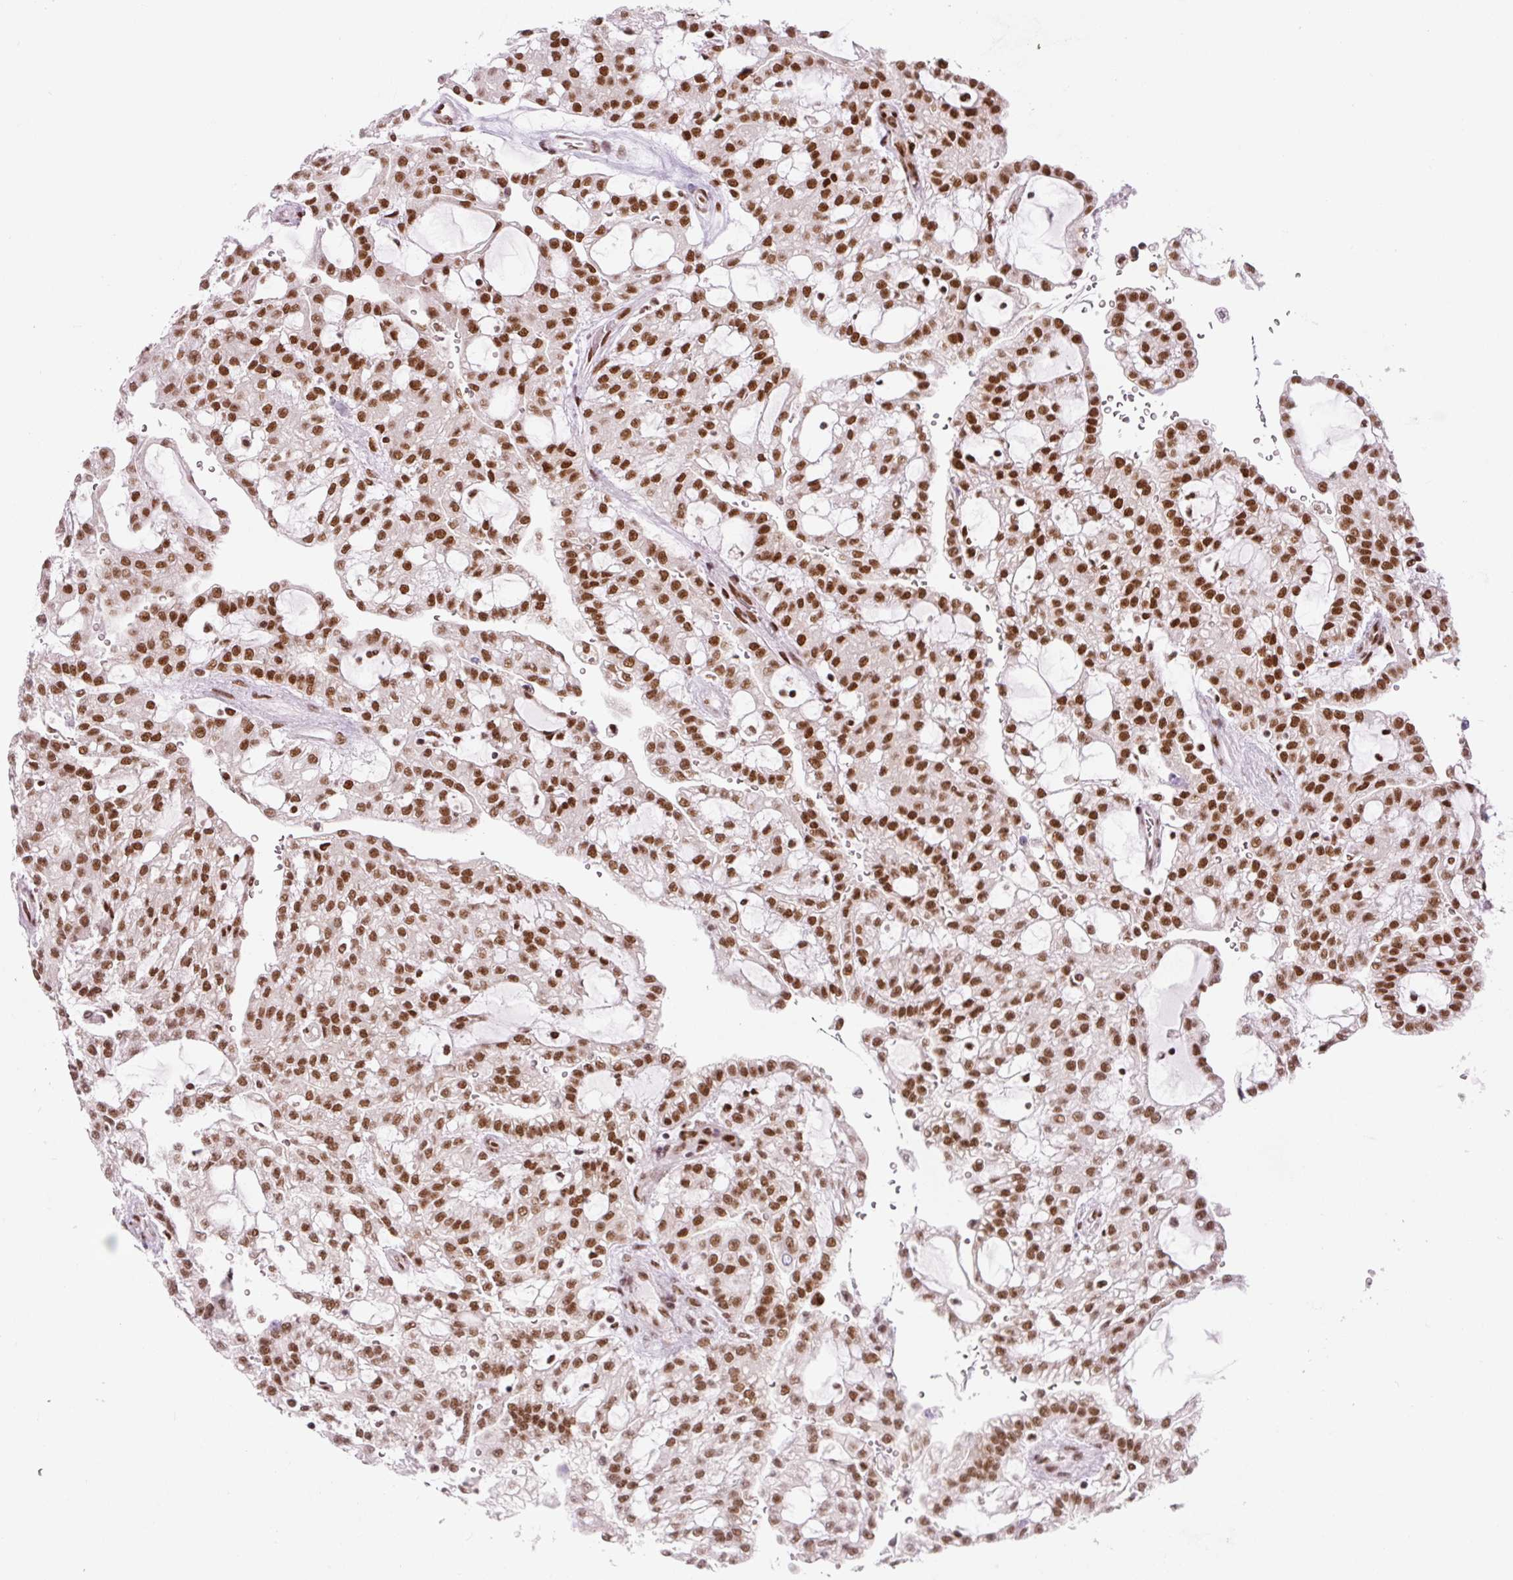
{"staining": {"intensity": "strong", "quantity": ">75%", "location": "nuclear"}, "tissue": "renal cancer", "cell_type": "Tumor cells", "image_type": "cancer", "snomed": [{"axis": "morphology", "description": "Adenocarcinoma, NOS"}, {"axis": "topography", "description": "Kidney"}], "caption": "Immunohistochemistry micrograph of neoplastic tissue: renal adenocarcinoma stained using immunohistochemistry reveals high levels of strong protein expression localized specifically in the nuclear of tumor cells, appearing as a nuclear brown color.", "gene": "FUS", "patient": {"sex": "male", "age": 63}}